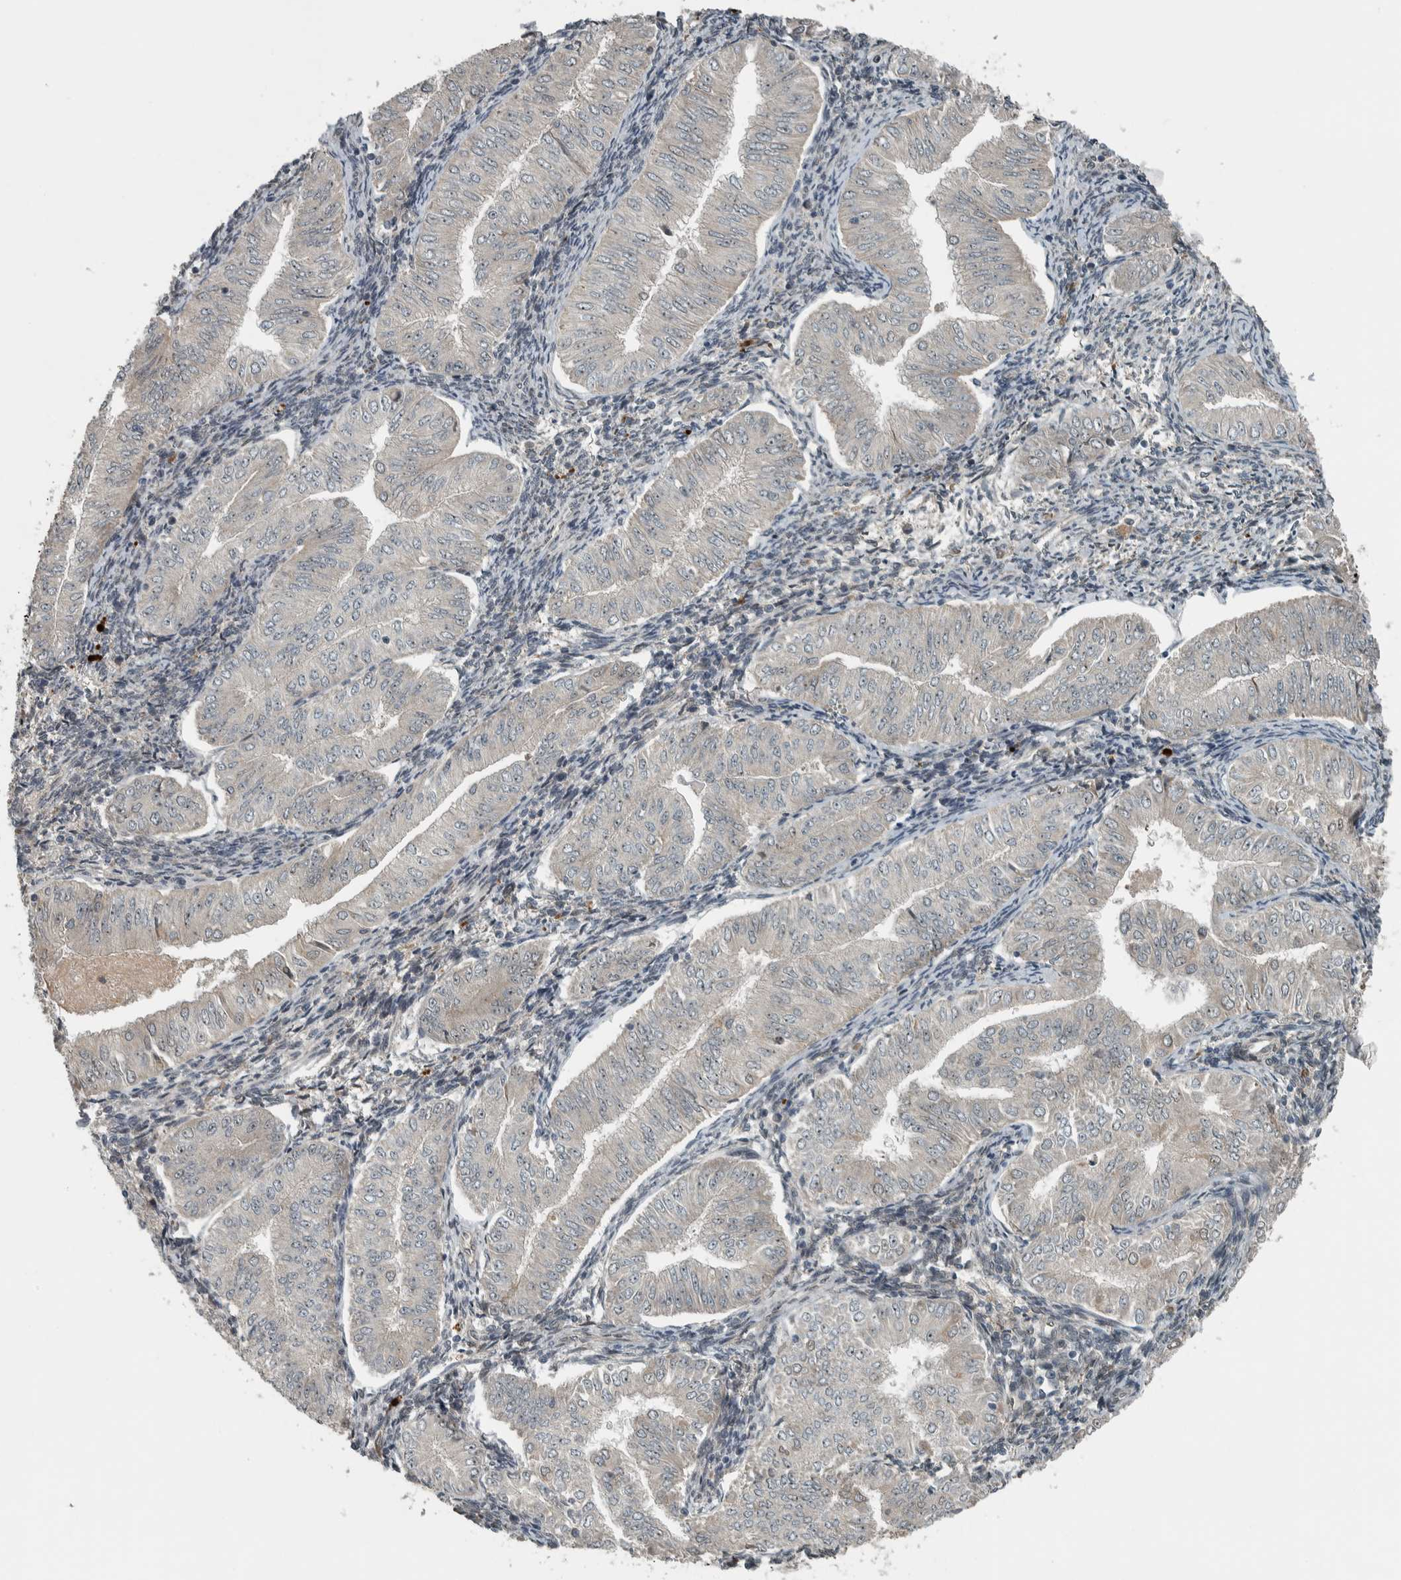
{"staining": {"intensity": "negative", "quantity": "none", "location": "none"}, "tissue": "endometrial cancer", "cell_type": "Tumor cells", "image_type": "cancer", "snomed": [{"axis": "morphology", "description": "Normal tissue, NOS"}, {"axis": "morphology", "description": "Adenocarcinoma, NOS"}, {"axis": "topography", "description": "Endometrium"}], "caption": "High magnification brightfield microscopy of adenocarcinoma (endometrial) stained with DAB (brown) and counterstained with hematoxylin (blue): tumor cells show no significant staining. (DAB IHC, high magnification).", "gene": "XPO5", "patient": {"sex": "female", "age": 53}}